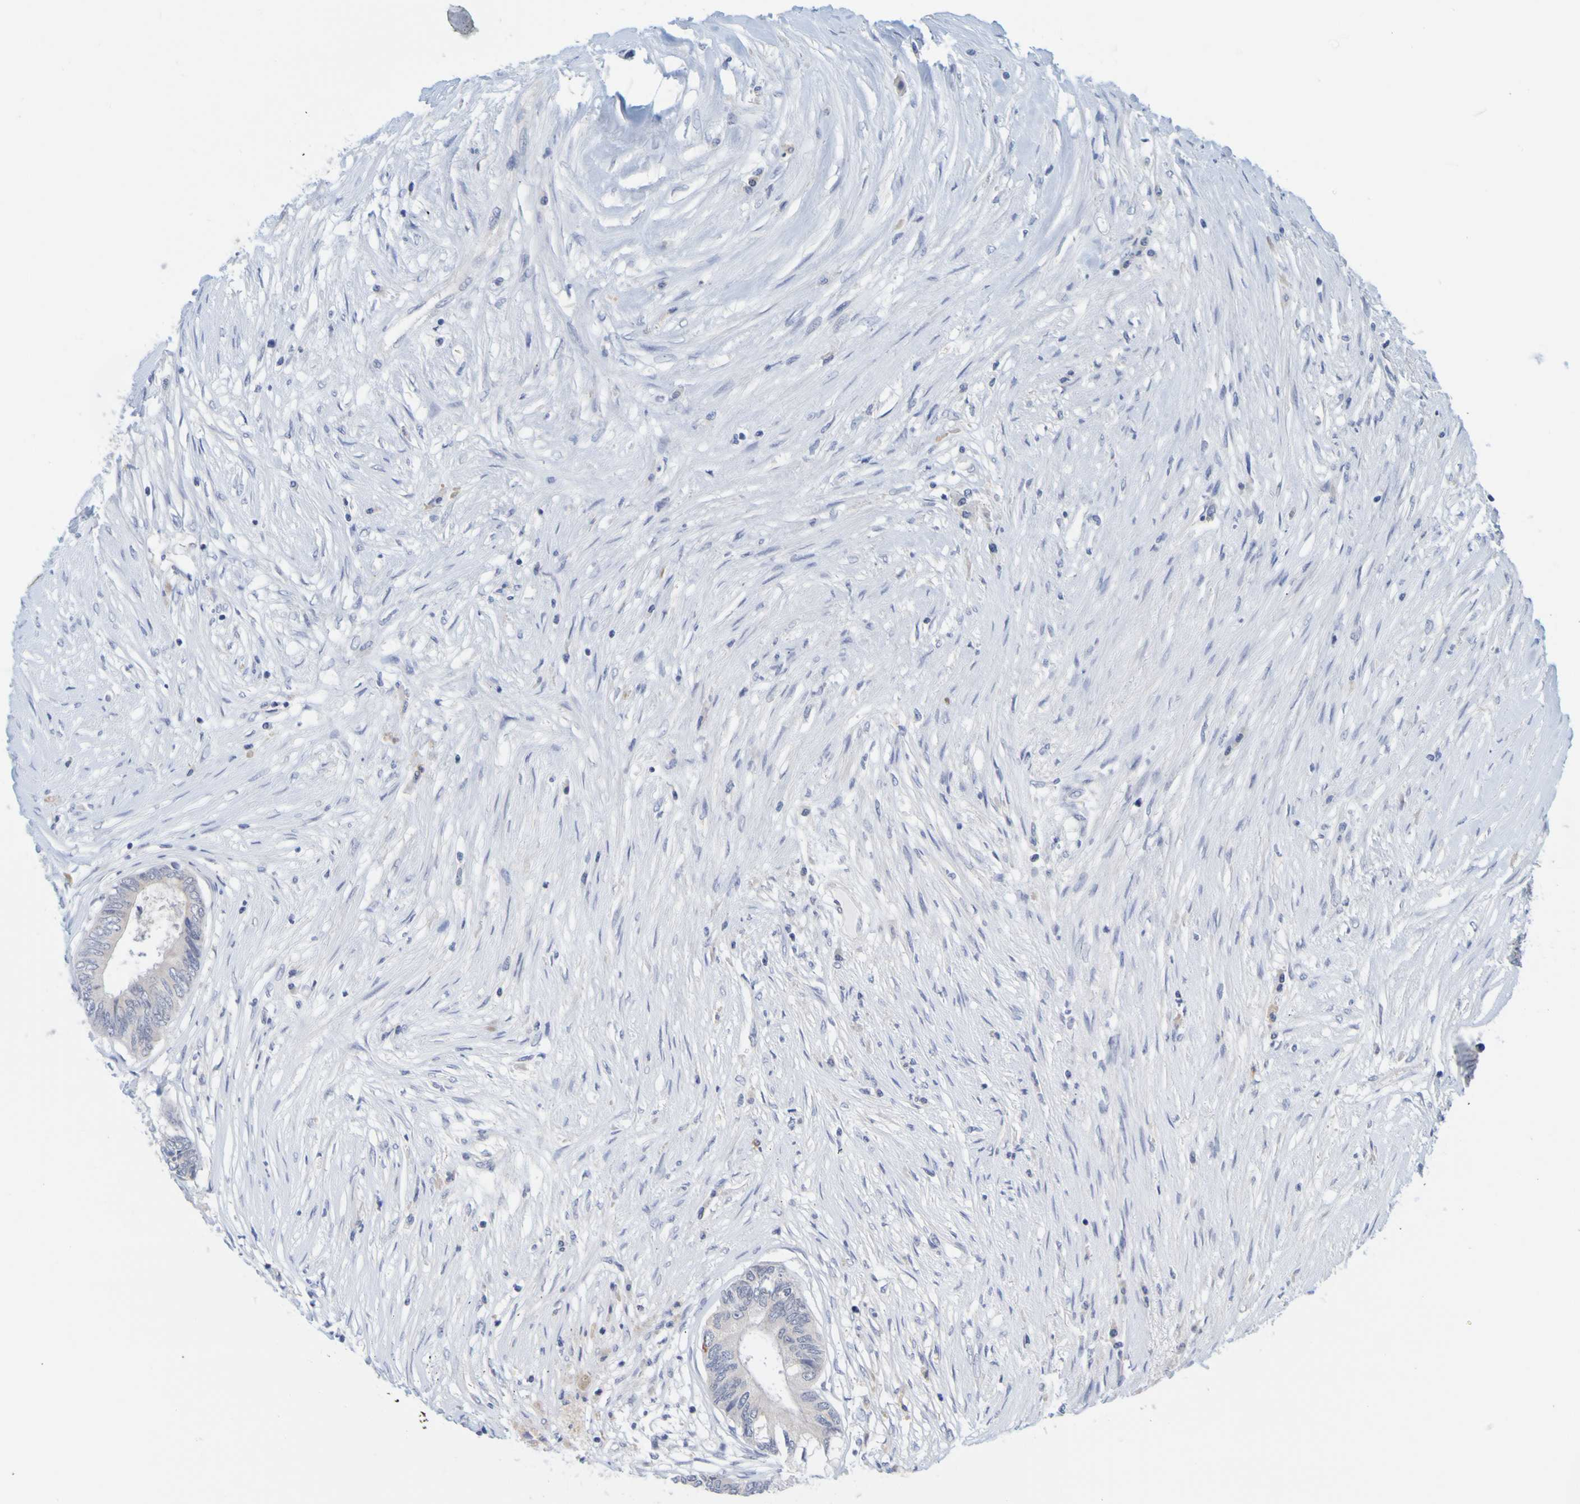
{"staining": {"intensity": "negative", "quantity": "none", "location": "none"}, "tissue": "colorectal cancer", "cell_type": "Tumor cells", "image_type": "cancer", "snomed": [{"axis": "morphology", "description": "Adenocarcinoma, NOS"}, {"axis": "topography", "description": "Rectum"}], "caption": "There is no significant staining in tumor cells of colorectal adenocarcinoma.", "gene": "ENDOU", "patient": {"sex": "male", "age": 63}}